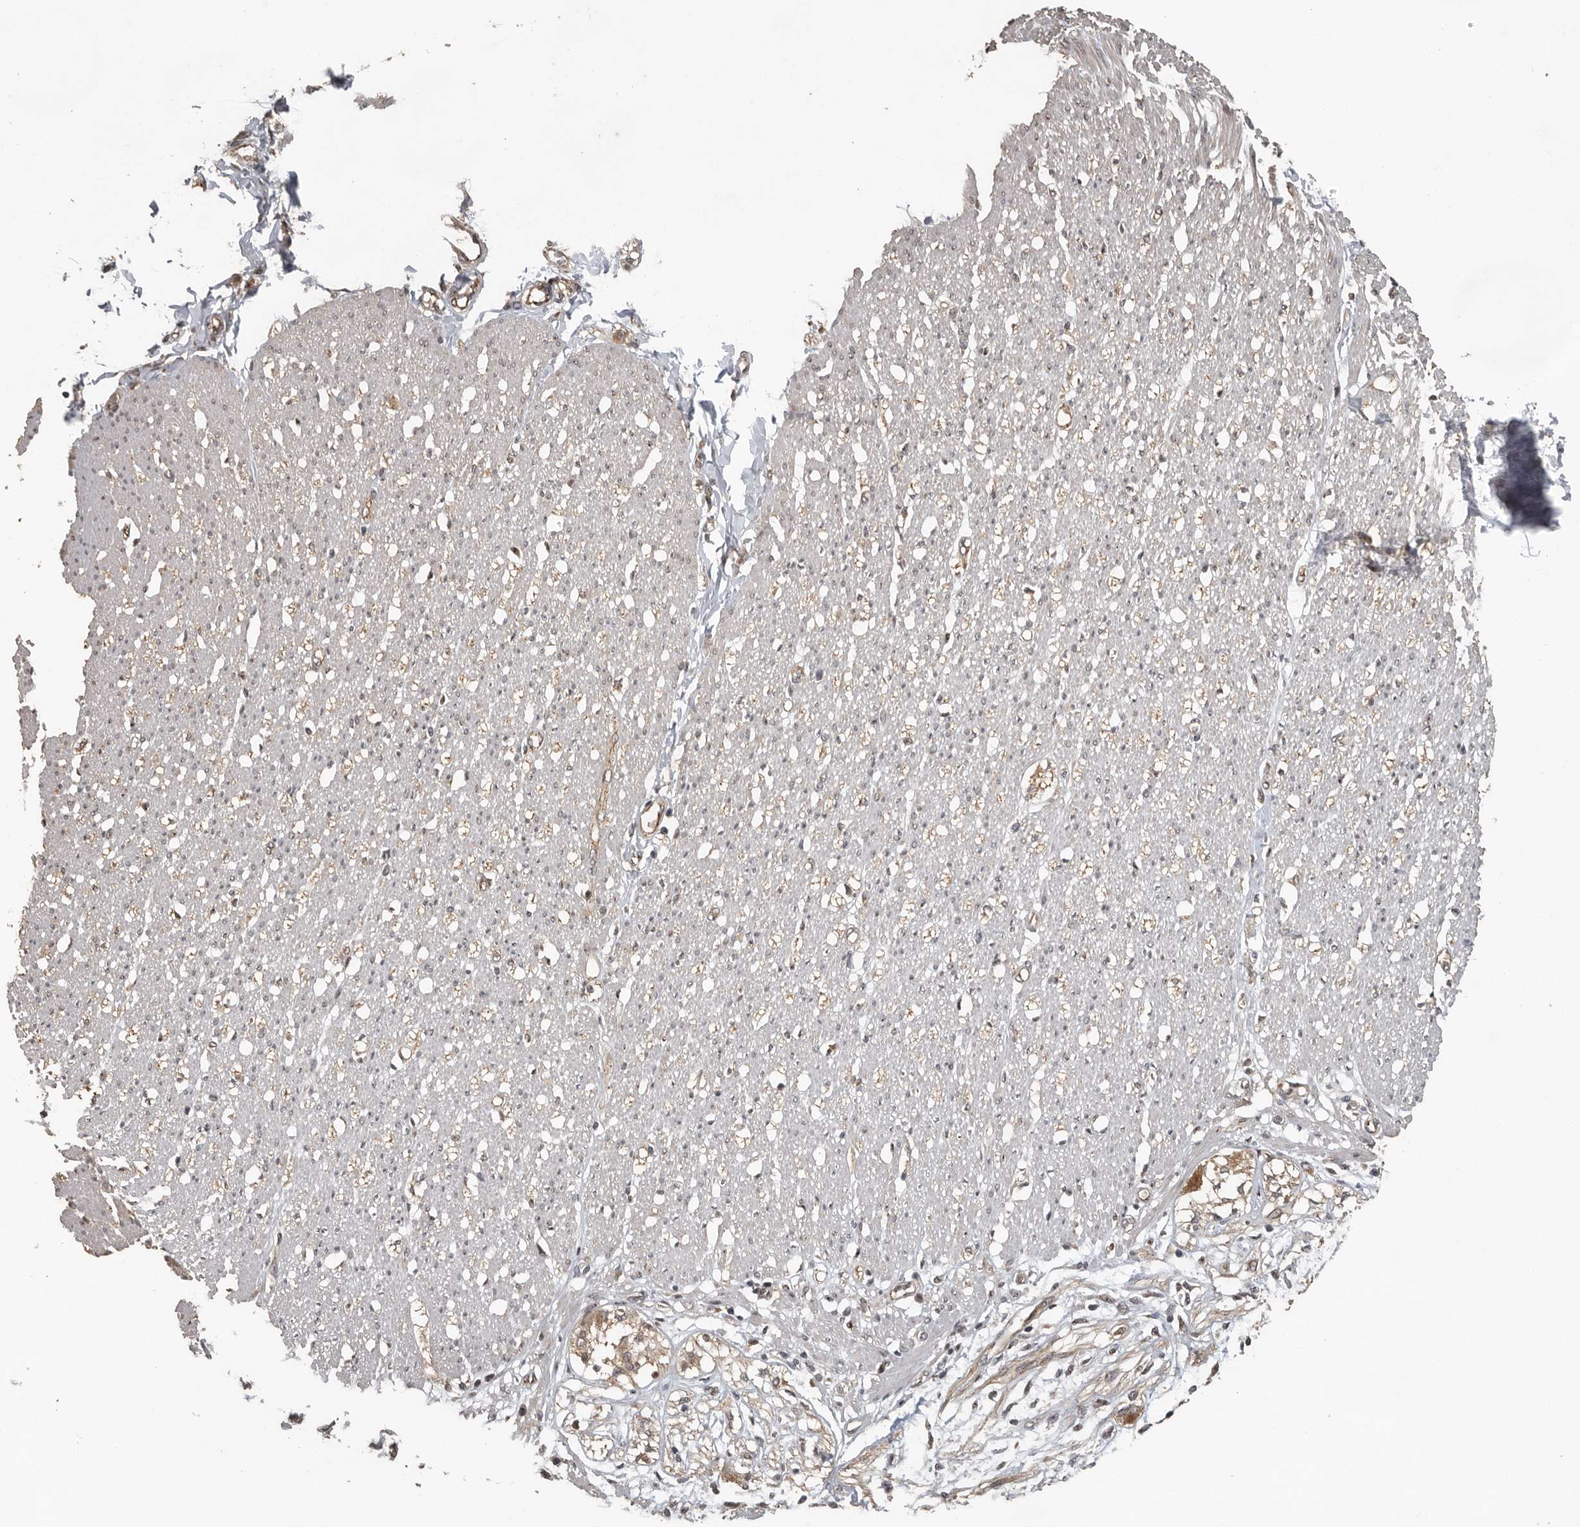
{"staining": {"intensity": "weak", "quantity": "25%-75%", "location": "cytoplasmic/membranous"}, "tissue": "smooth muscle", "cell_type": "Smooth muscle cells", "image_type": "normal", "snomed": [{"axis": "morphology", "description": "Normal tissue, NOS"}, {"axis": "morphology", "description": "Adenocarcinoma, NOS"}, {"axis": "topography", "description": "Colon"}, {"axis": "topography", "description": "Peripheral nerve tissue"}], "caption": "IHC of benign smooth muscle exhibits low levels of weak cytoplasmic/membranous expression in approximately 25%-75% of smooth muscle cells. The protein is stained brown, and the nuclei are stained in blue (DAB IHC with brightfield microscopy, high magnification).", "gene": "CEP350", "patient": {"sex": "male", "age": 14}}